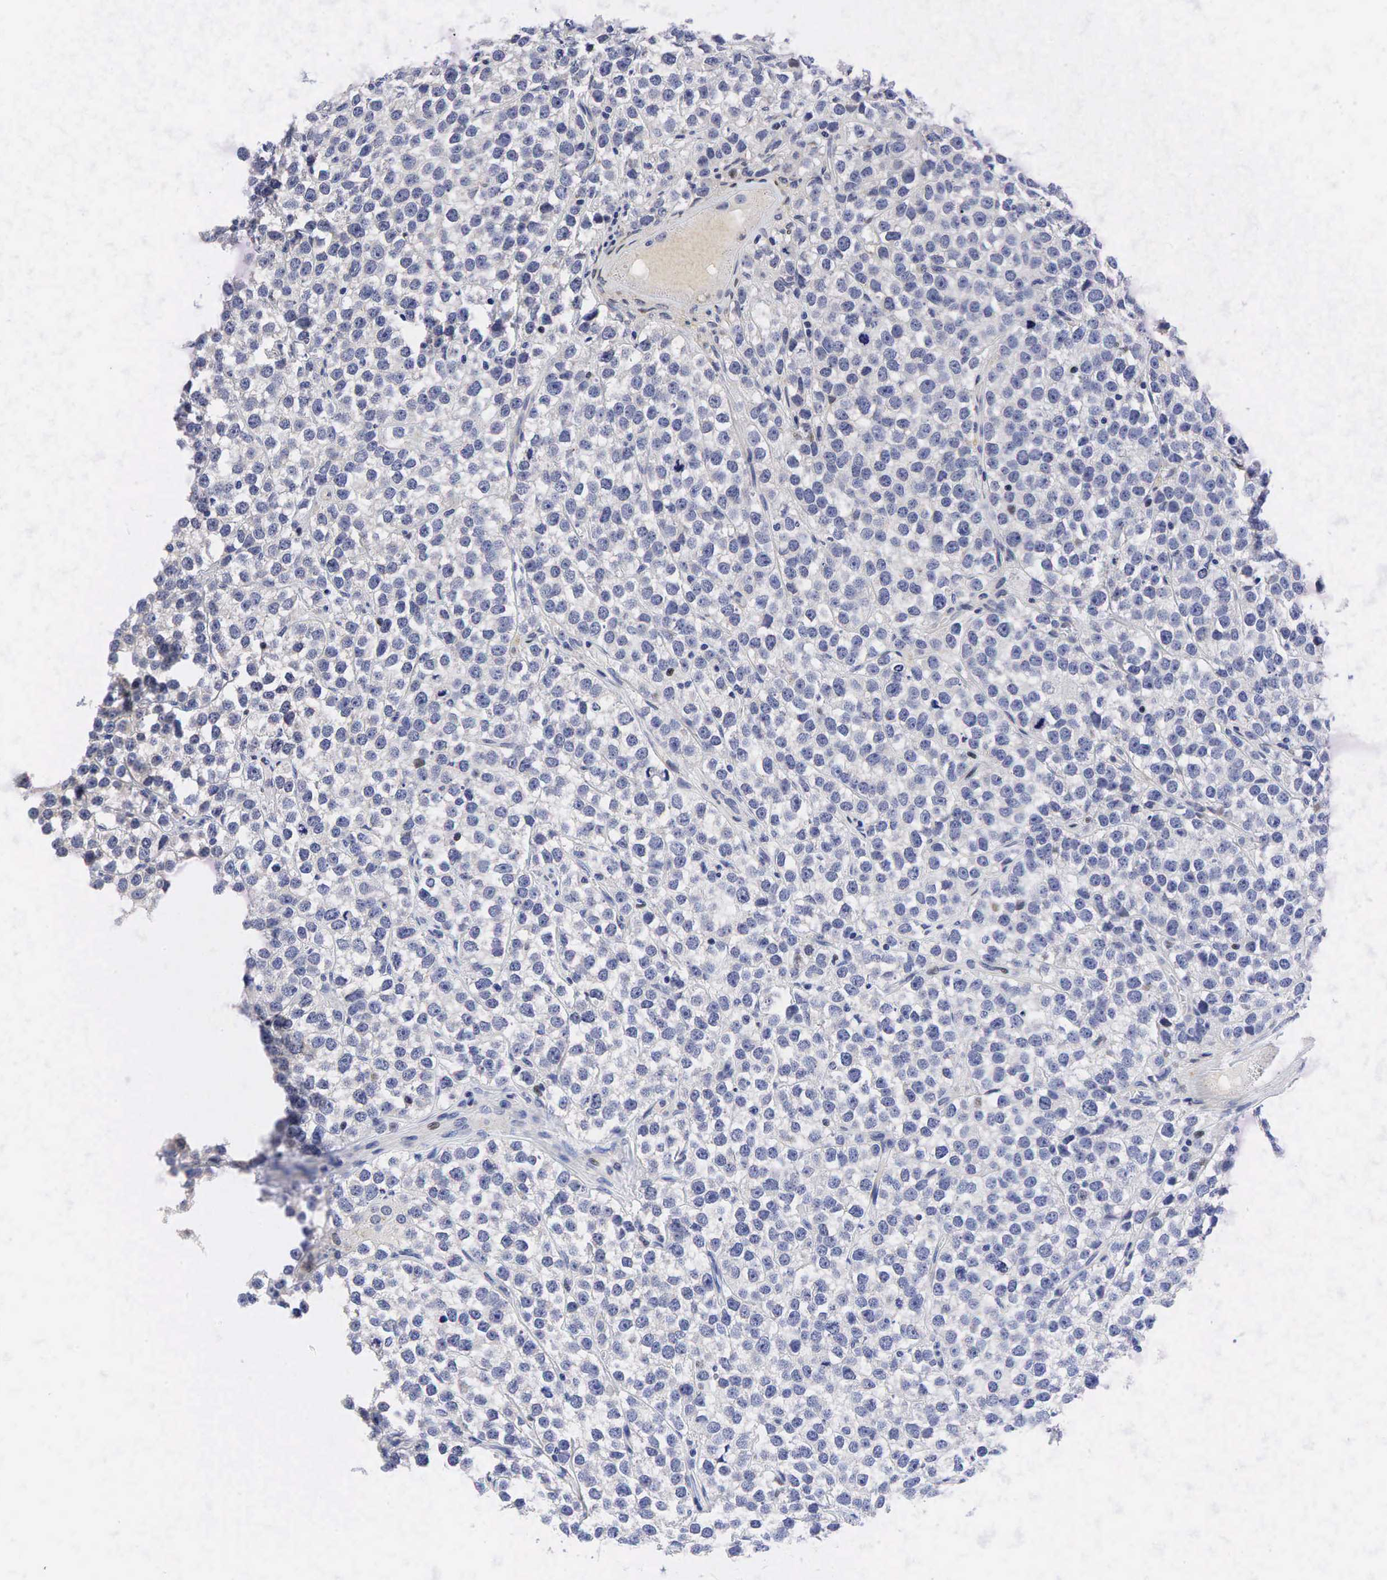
{"staining": {"intensity": "negative", "quantity": "none", "location": "none"}, "tissue": "testis cancer", "cell_type": "Tumor cells", "image_type": "cancer", "snomed": [{"axis": "morphology", "description": "Seminoma, NOS"}, {"axis": "topography", "description": "Testis"}], "caption": "DAB immunohistochemical staining of testis cancer displays no significant positivity in tumor cells. The staining is performed using DAB (3,3'-diaminobenzidine) brown chromogen with nuclei counter-stained in using hematoxylin.", "gene": "CCND1", "patient": {"sex": "male", "age": 25}}